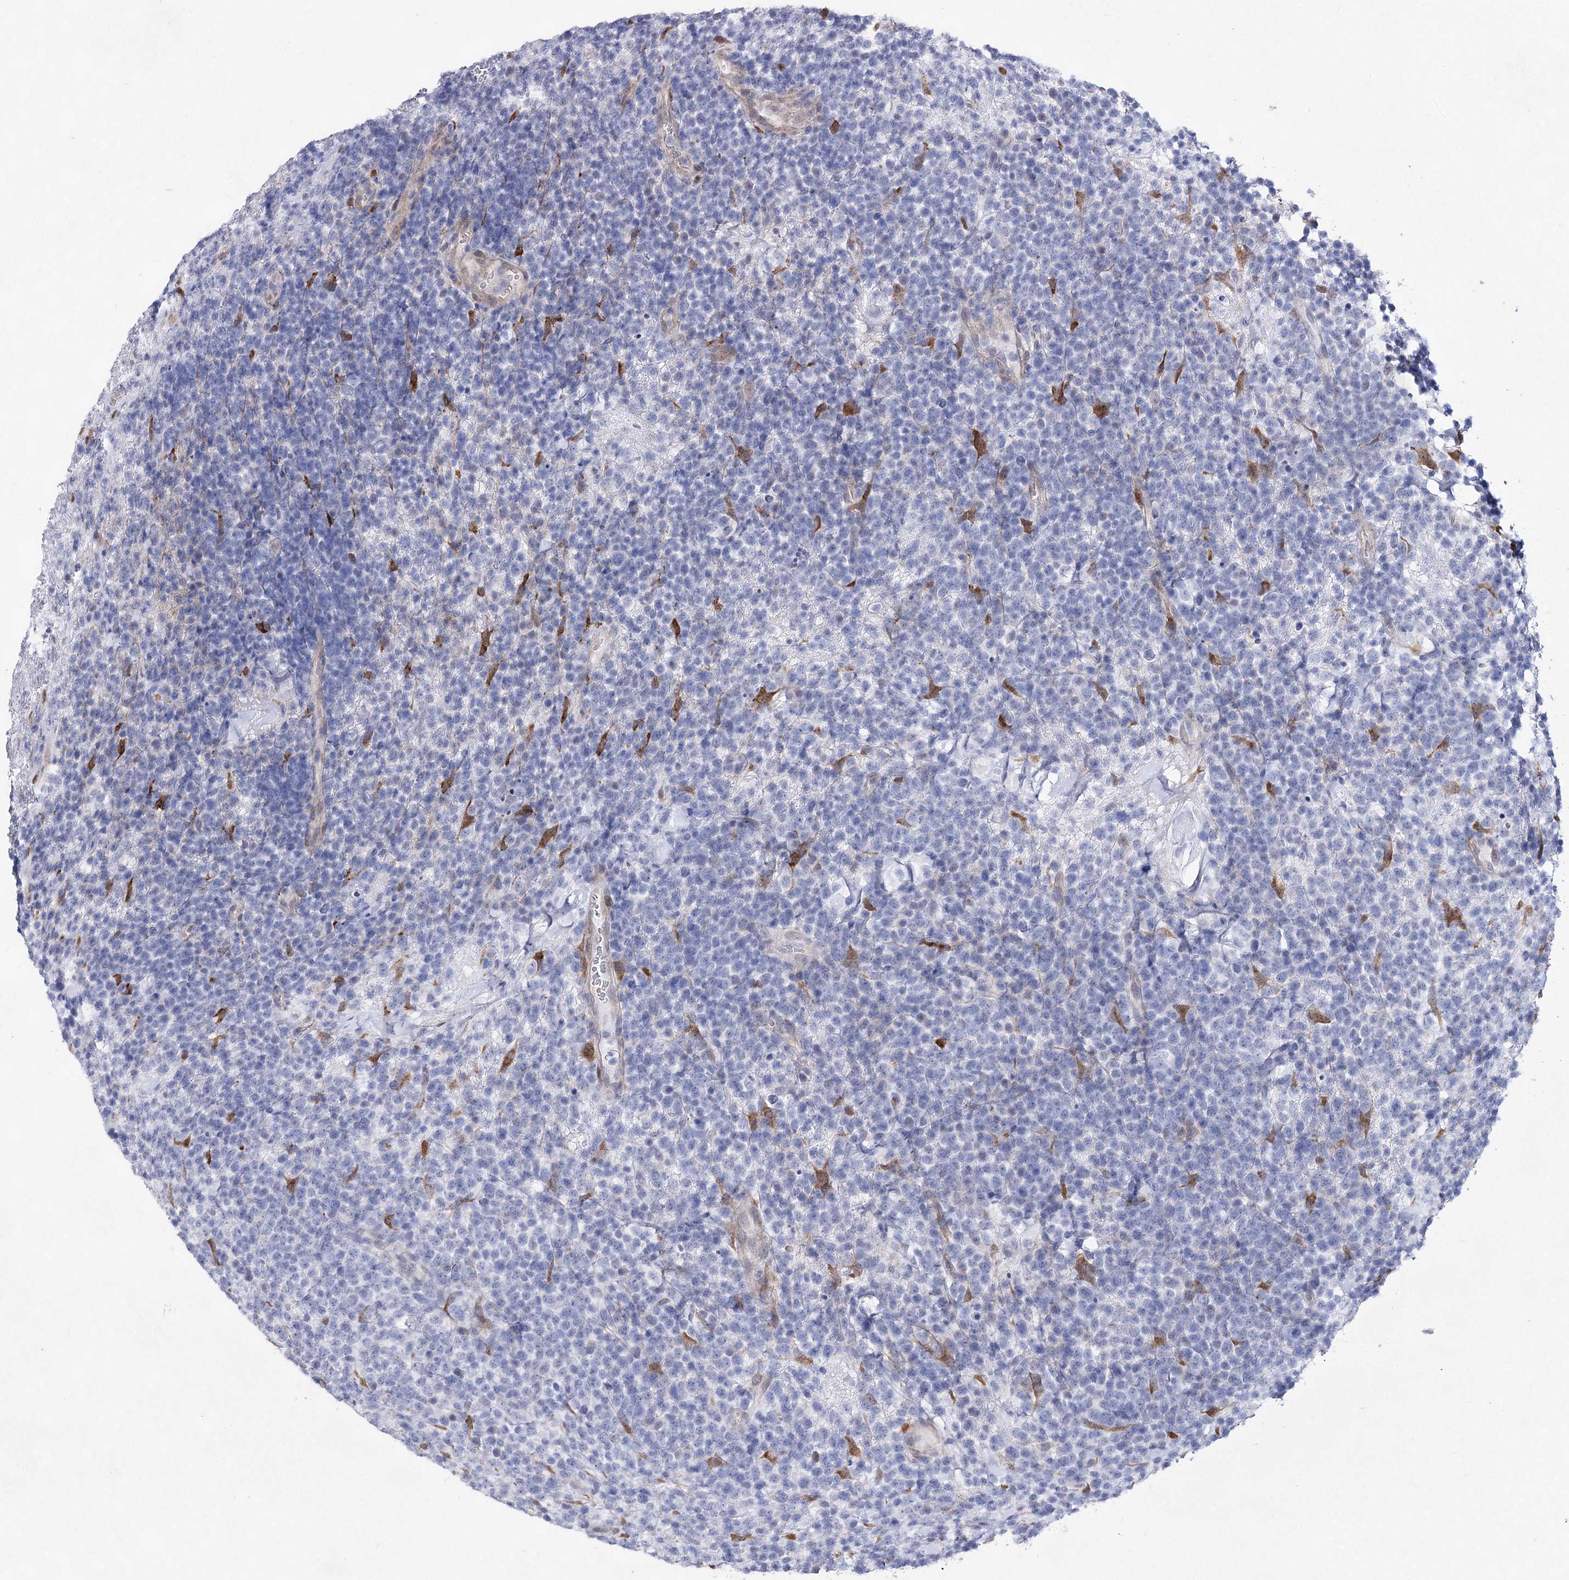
{"staining": {"intensity": "negative", "quantity": "none", "location": "none"}, "tissue": "lymphoma", "cell_type": "Tumor cells", "image_type": "cancer", "snomed": [{"axis": "morphology", "description": "Malignant lymphoma, non-Hodgkin's type, High grade"}, {"axis": "topography", "description": "Colon"}], "caption": "This is an immunohistochemistry photomicrograph of human lymphoma. There is no positivity in tumor cells.", "gene": "UGDH", "patient": {"sex": "female", "age": 53}}